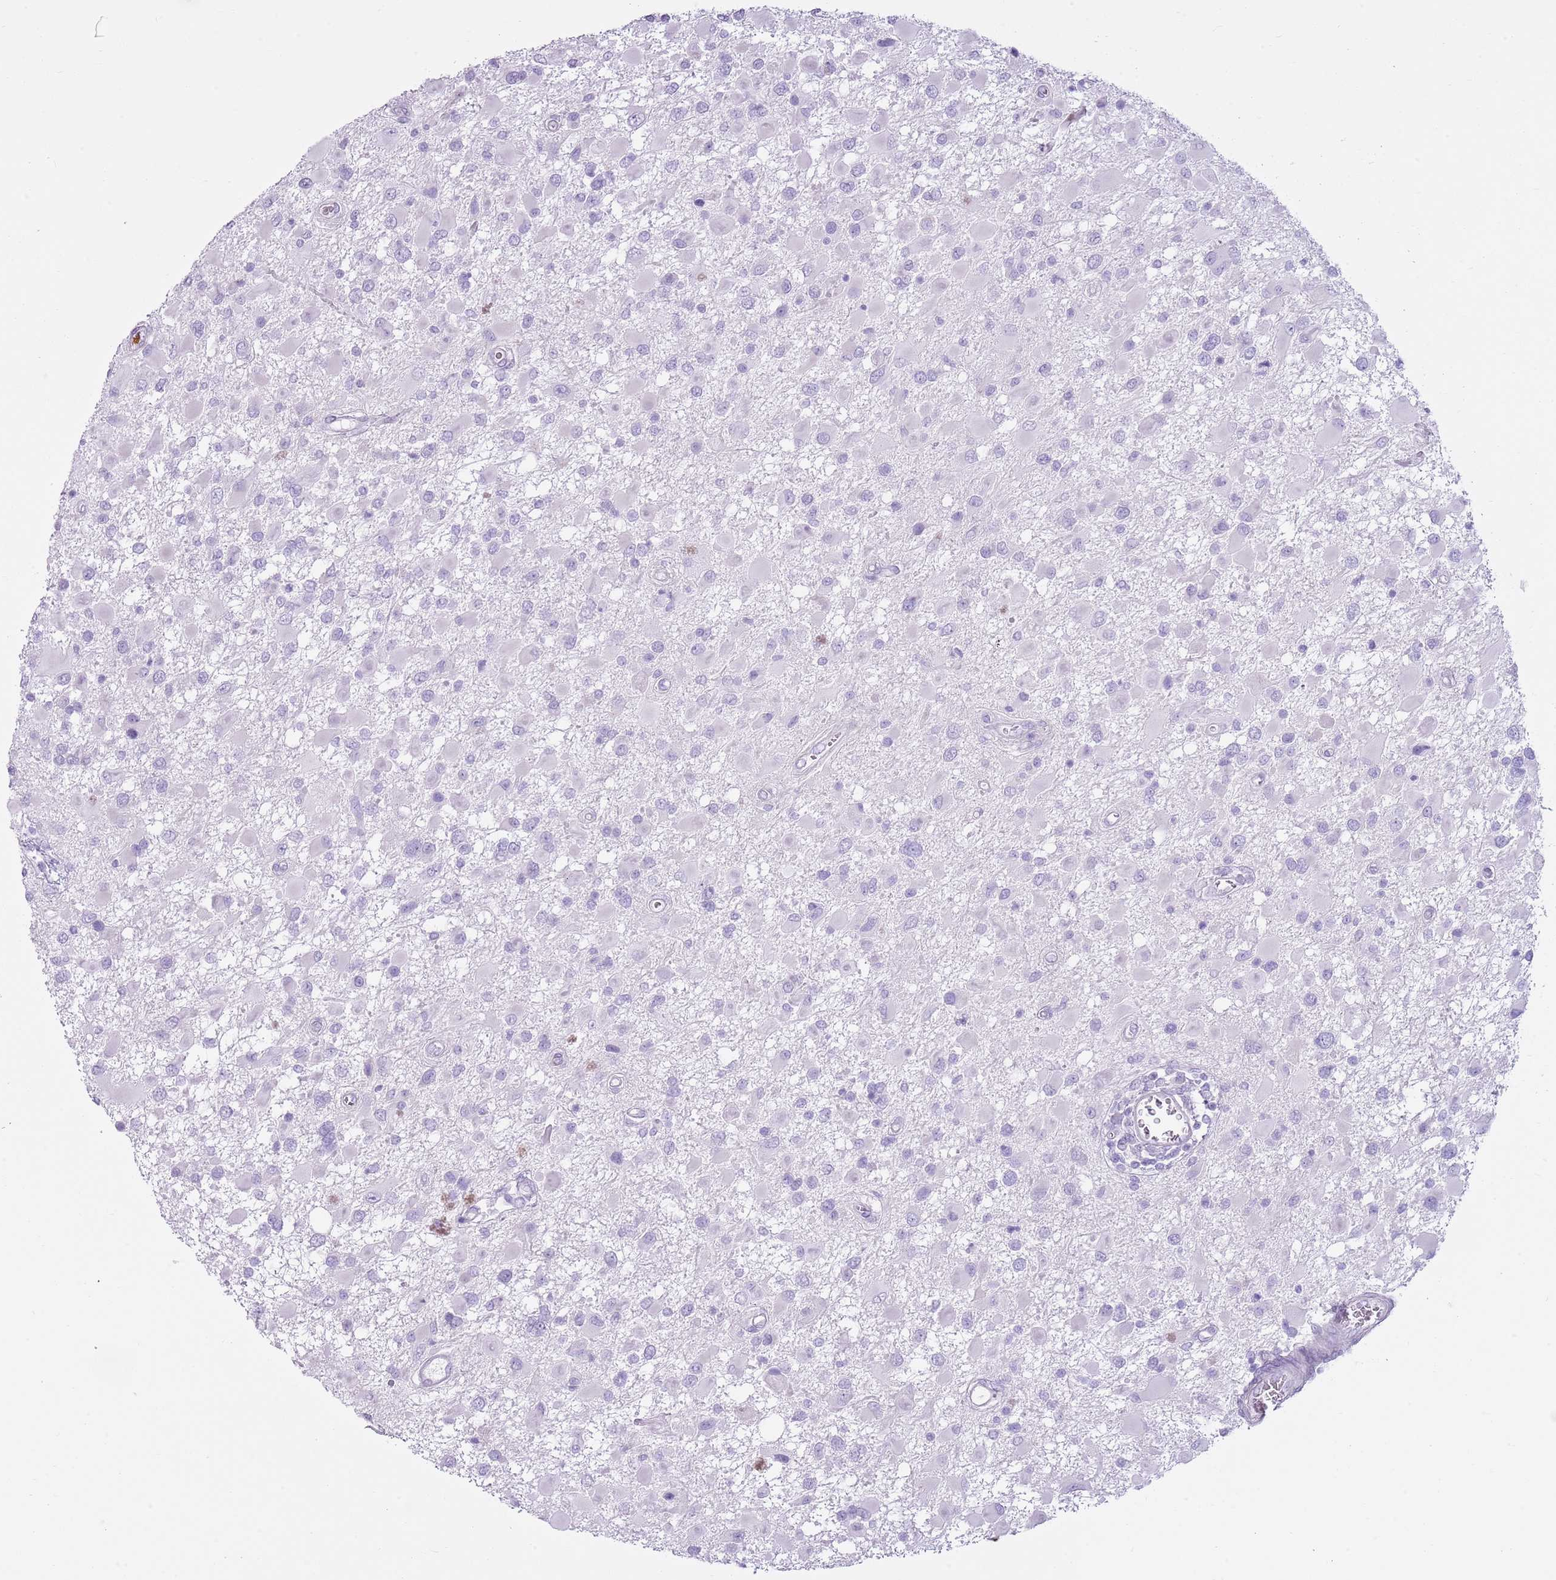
{"staining": {"intensity": "negative", "quantity": "none", "location": "none"}, "tissue": "glioma", "cell_type": "Tumor cells", "image_type": "cancer", "snomed": [{"axis": "morphology", "description": "Glioma, malignant, High grade"}, {"axis": "topography", "description": "Brain"}], "caption": "The immunohistochemistry (IHC) photomicrograph has no significant positivity in tumor cells of glioma tissue.", "gene": "CD177", "patient": {"sex": "male", "age": 53}}